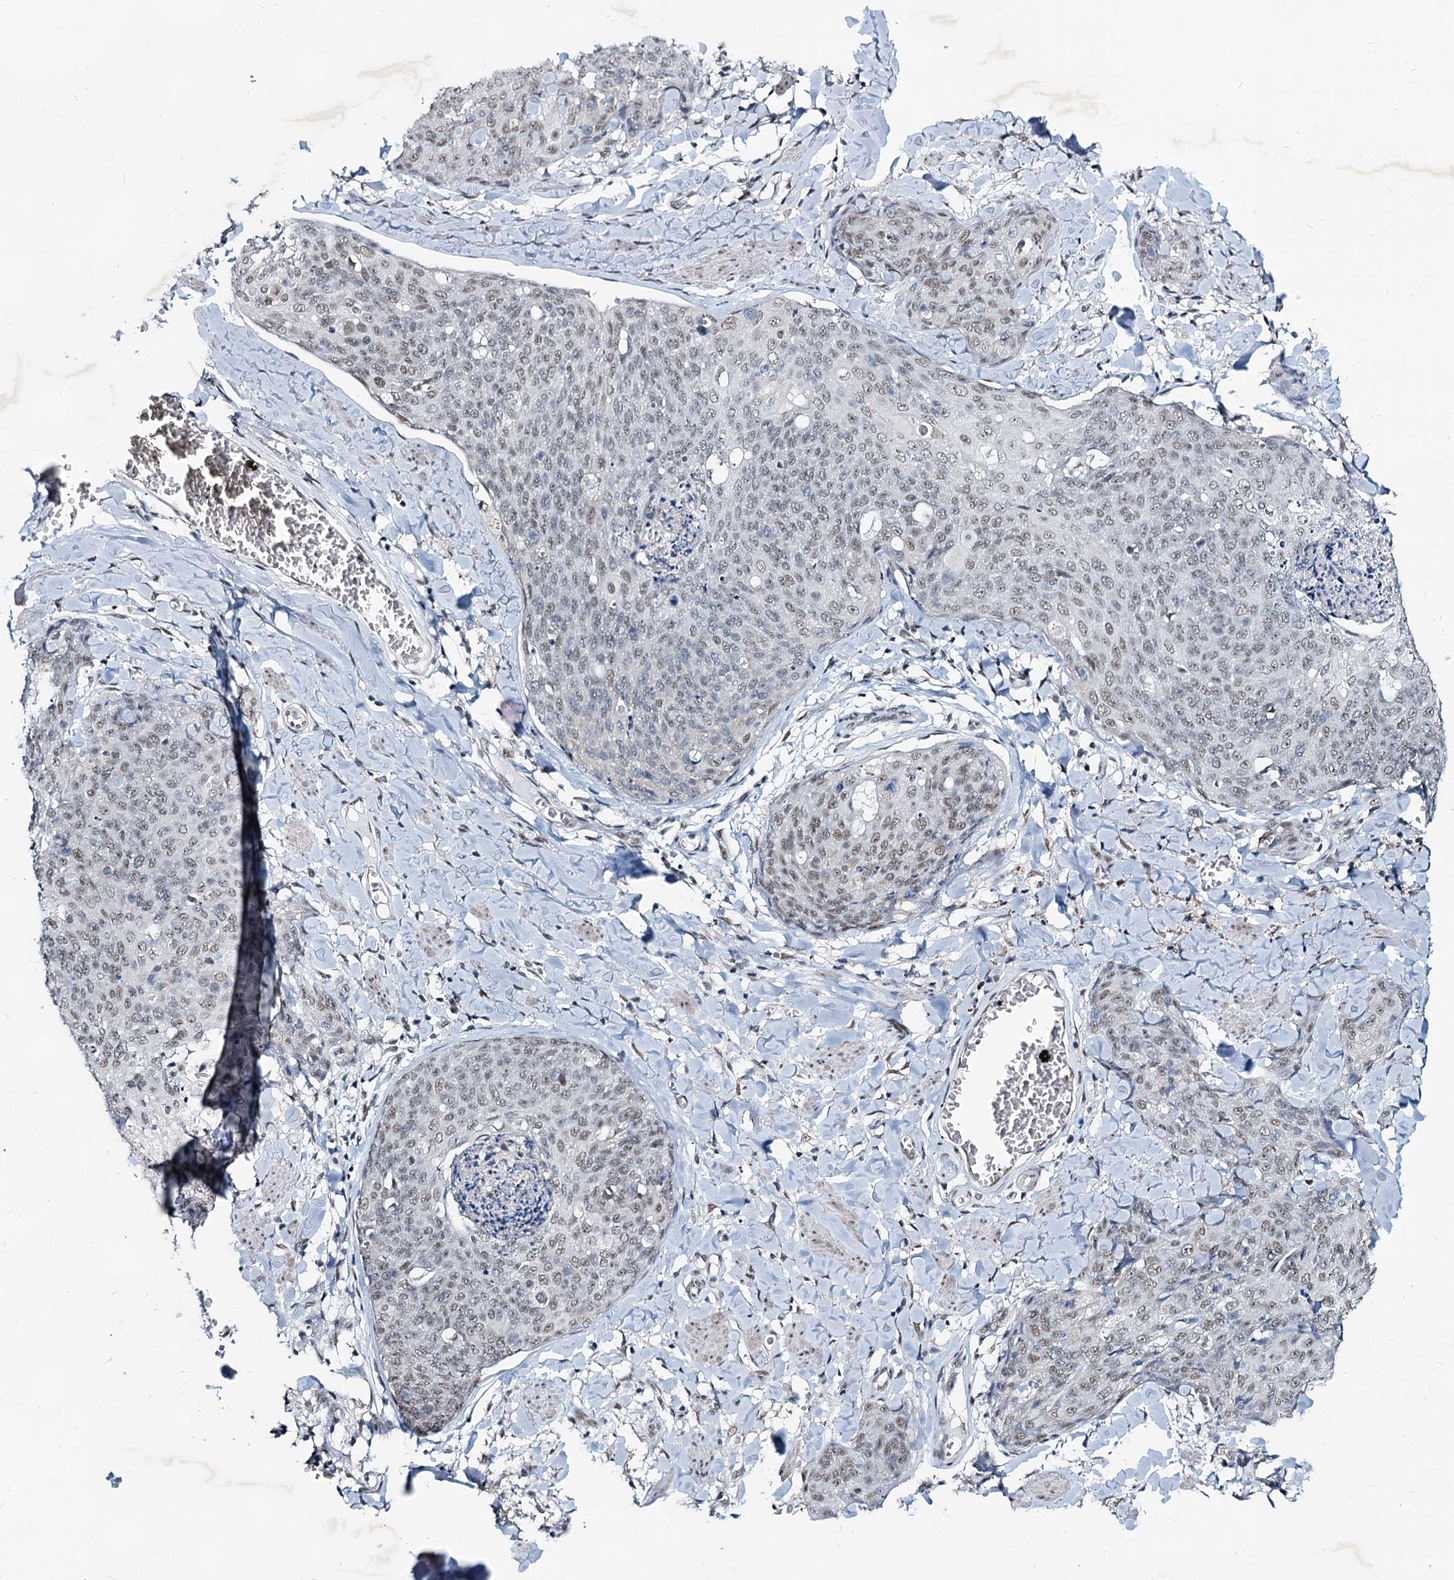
{"staining": {"intensity": "weak", "quantity": "25%-75%", "location": "nuclear"}, "tissue": "skin cancer", "cell_type": "Tumor cells", "image_type": "cancer", "snomed": [{"axis": "morphology", "description": "Squamous cell carcinoma, NOS"}, {"axis": "topography", "description": "Skin"}, {"axis": "topography", "description": "Vulva"}], "caption": "Immunohistochemistry (IHC) staining of skin cancer (squamous cell carcinoma), which shows low levels of weak nuclear expression in about 25%-75% of tumor cells indicating weak nuclear protein positivity. The staining was performed using DAB (3,3'-diaminobenzidine) (brown) for protein detection and nuclei were counterstained in hematoxylin (blue).", "gene": "METTL14", "patient": {"sex": "female", "age": 85}}